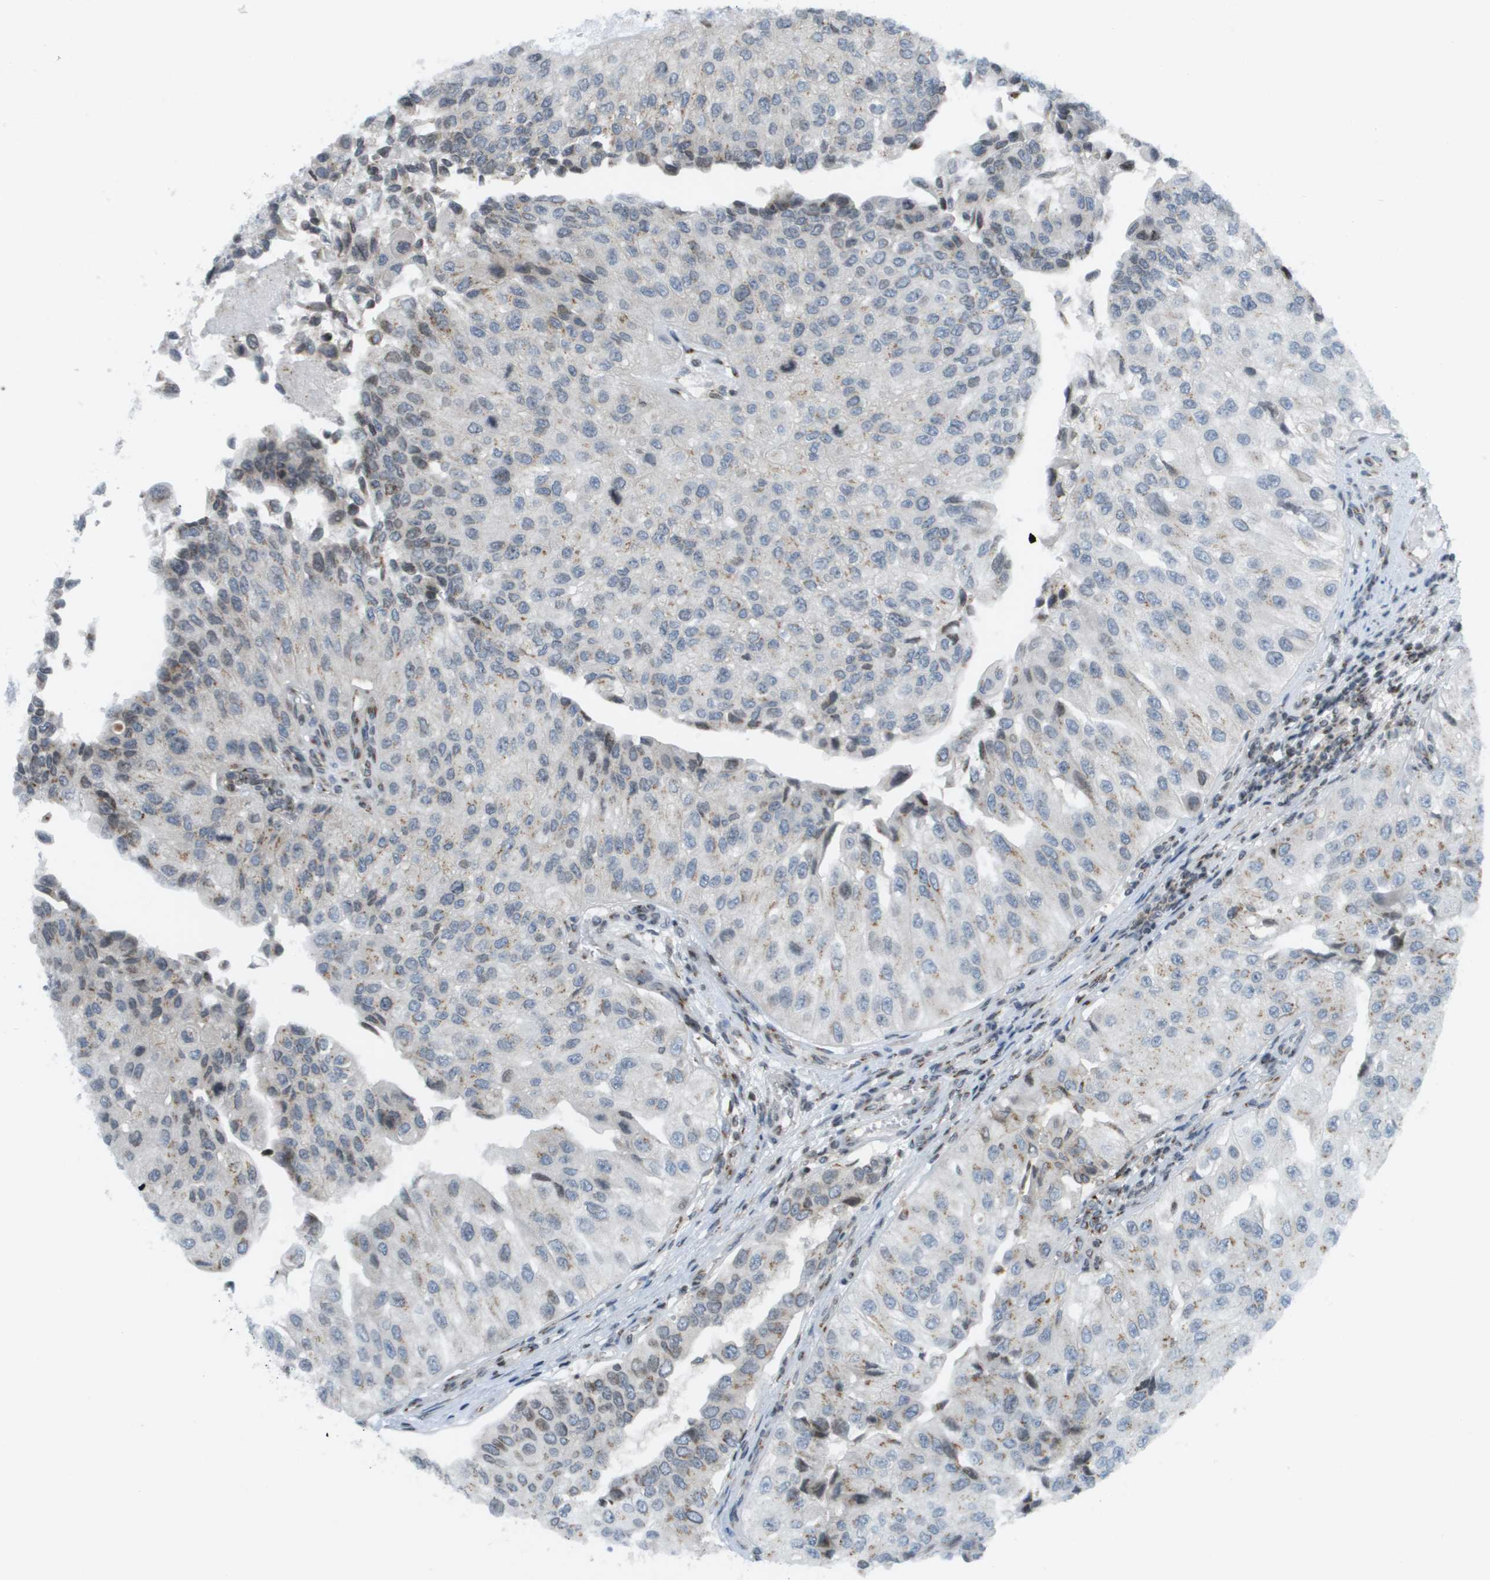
{"staining": {"intensity": "weak", "quantity": "25%-75%", "location": "cytoplasmic/membranous"}, "tissue": "urothelial cancer", "cell_type": "Tumor cells", "image_type": "cancer", "snomed": [{"axis": "morphology", "description": "Urothelial carcinoma, High grade"}, {"axis": "topography", "description": "Kidney"}, {"axis": "topography", "description": "Urinary bladder"}], "caption": "Human urothelial cancer stained for a protein (brown) shows weak cytoplasmic/membranous positive staining in about 25%-75% of tumor cells.", "gene": "EVC", "patient": {"sex": "male", "age": 77}}